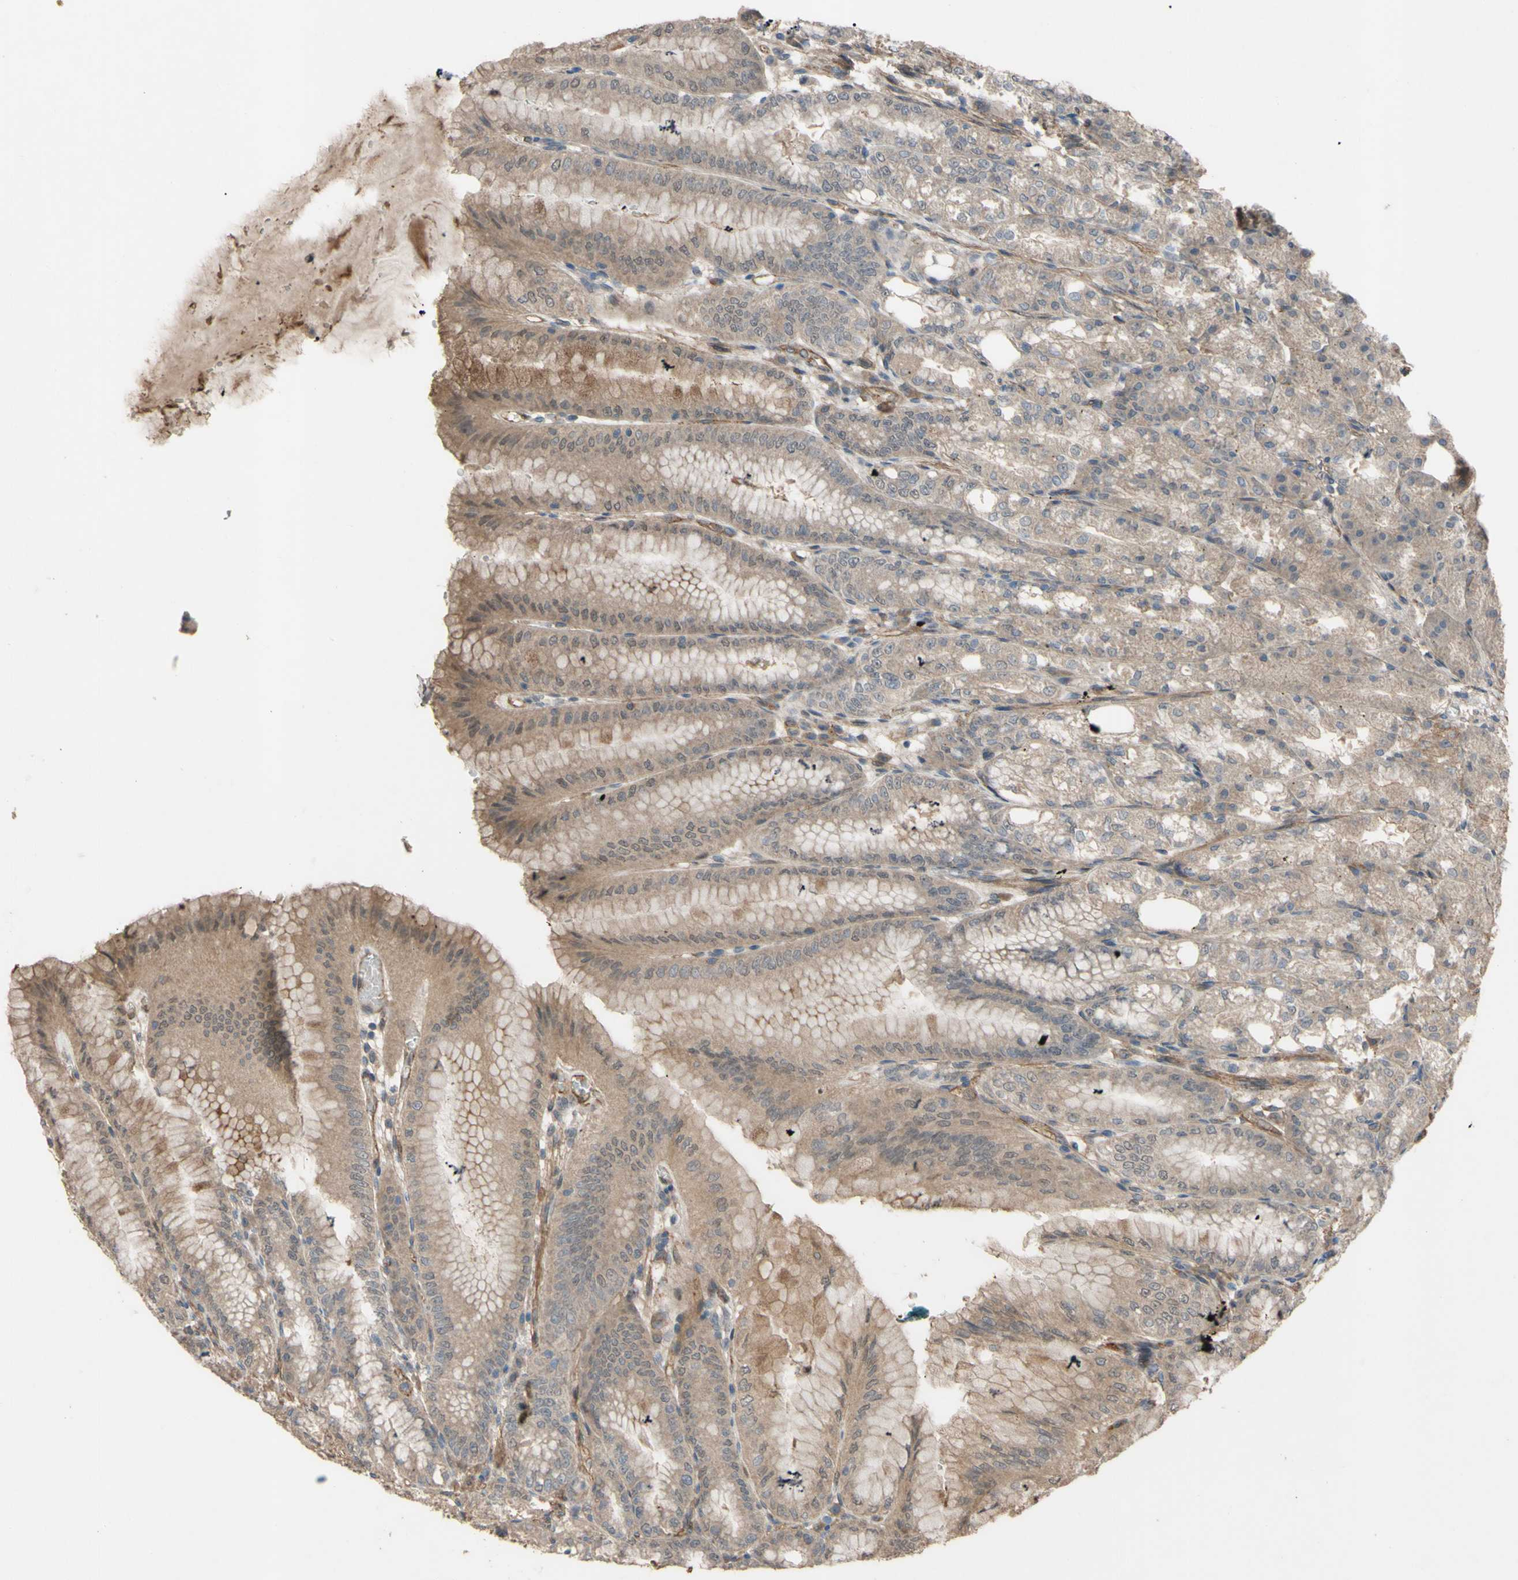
{"staining": {"intensity": "moderate", "quantity": ">75%", "location": "cytoplasmic/membranous"}, "tissue": "stomach", "cell_type": "Glandular cells", "image_type": "normal", "snomed": [{"axis": "morphology", "description": "Normal tissue, NOS"}, {"axis": "topography", "description": "Stomach, lower"}], "caption": "Immunohistochemistry photomicrograph of benign stomach stained for a protein (brown), which demonstrates medium levels of moderate cytoplasmic/membranous expression in about >75% of glandular cells.", "gene": "SHROOM4", "patient": {"sex": "male", "age": 71}}